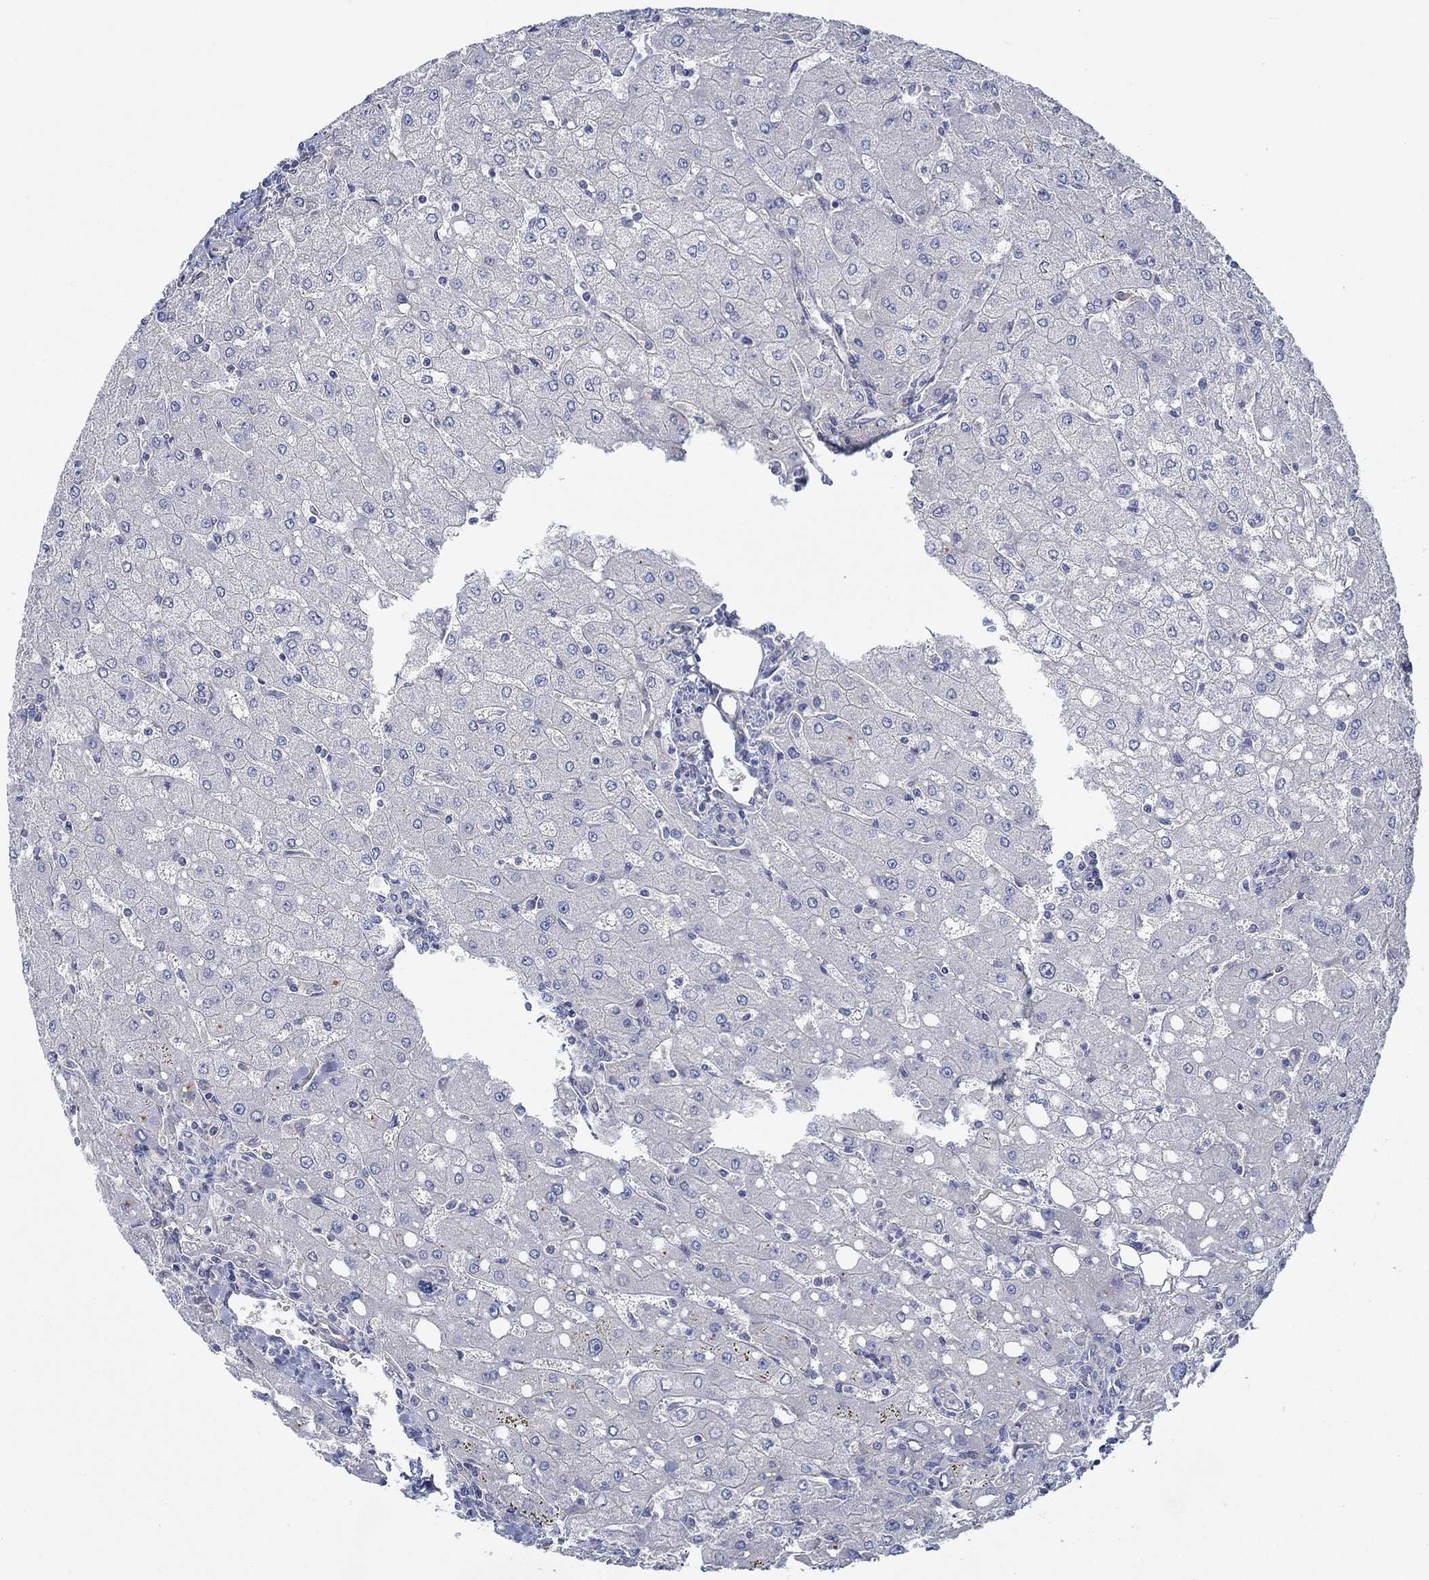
{"staining": {"intensity": "negative", "quantity": "none", "location": "none"}, "tissue": "liver", "cell_type": "Cholangiocytes", "image_type": "normal", "snomed": [{"axis": "morphology", "description": "Normal tissue, NOS"}, {"axis": "topography", "description": "Liver"}], "caption": "The histopathology image reveals no significant positivity in cholangiocytes of liver. (DAB immunohistochemistry with hematoxylin counter stain).", "gene": "SPAG9", "patient": {"sex": "female", "age": 53}}